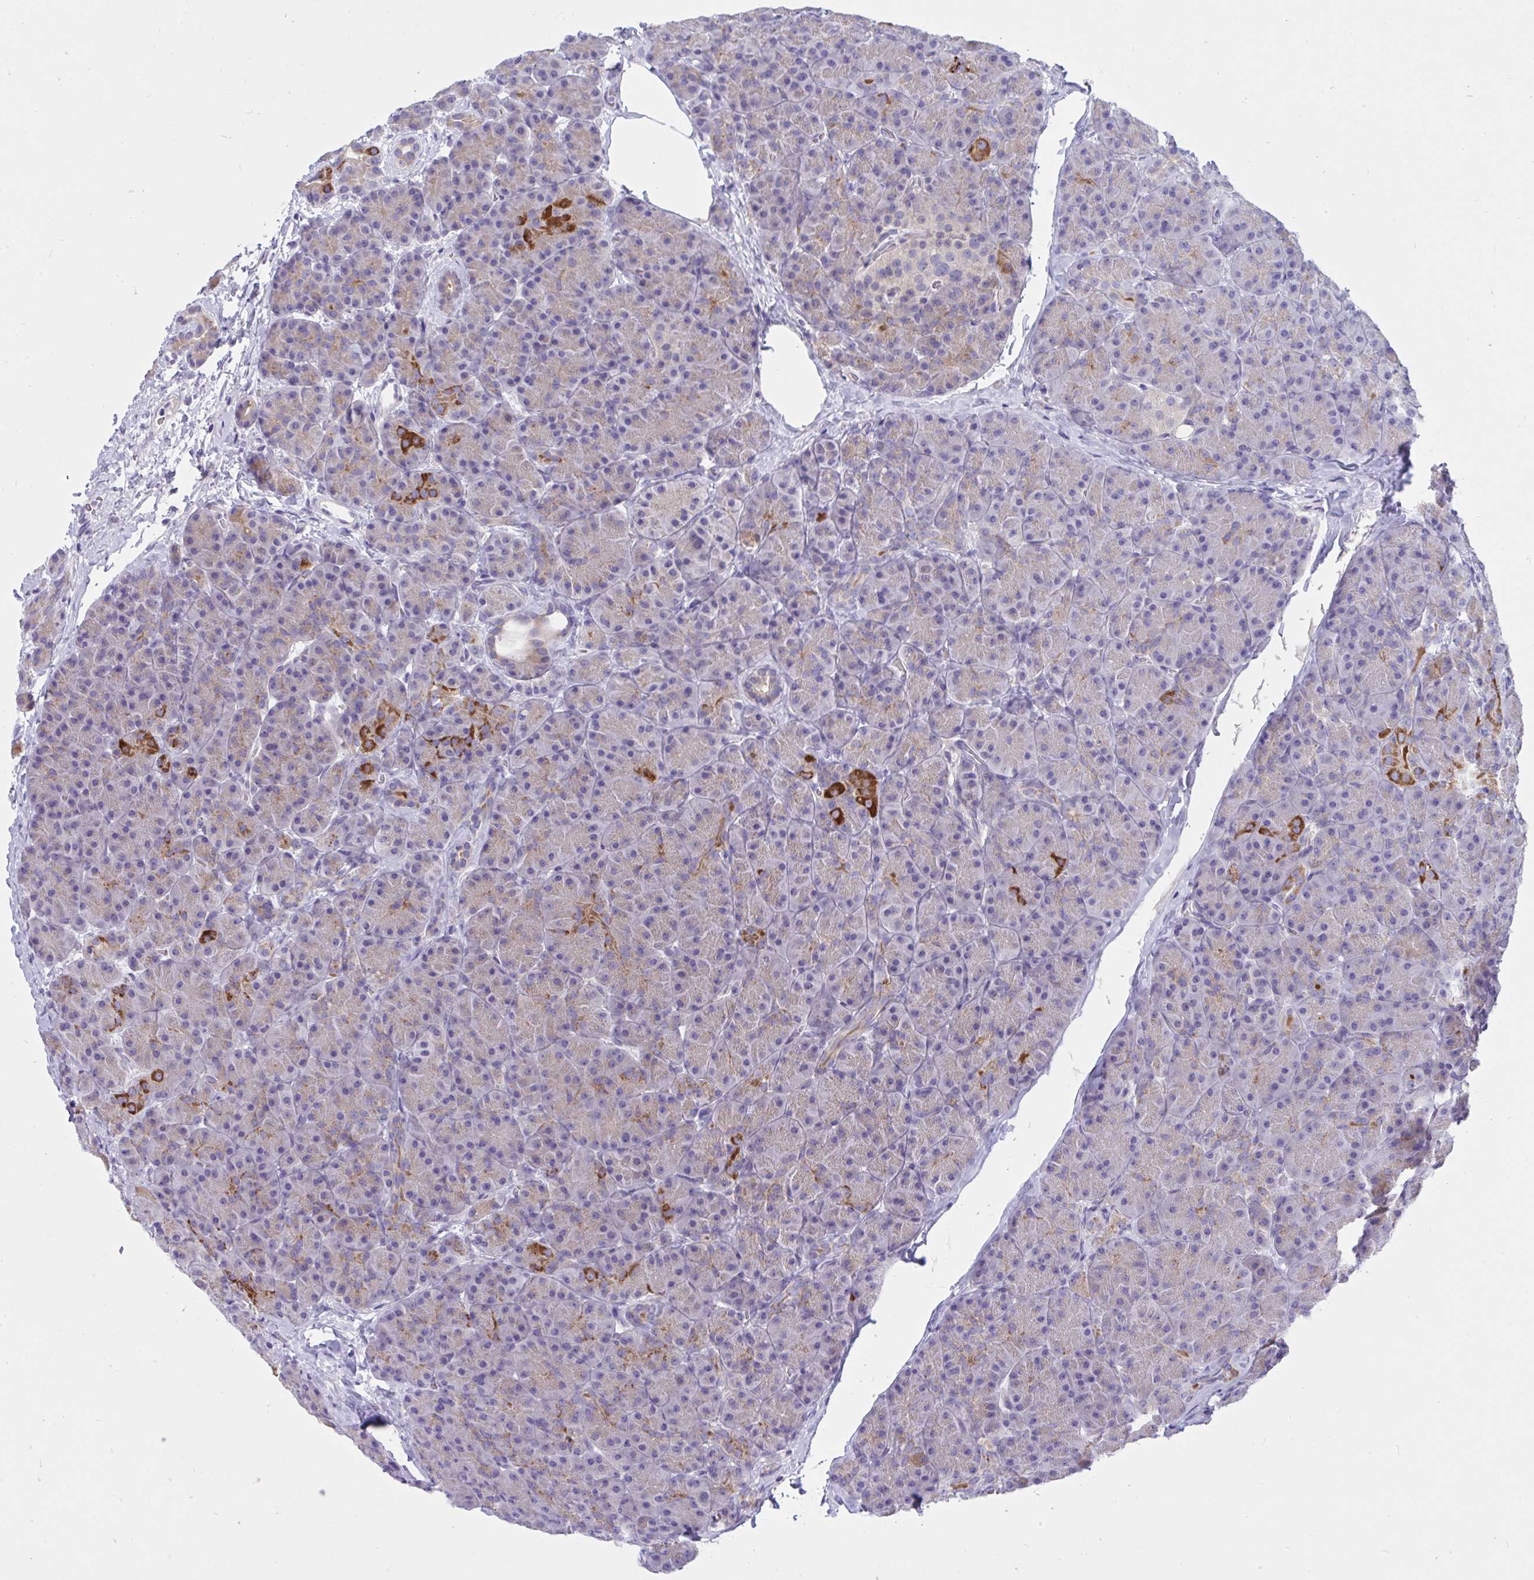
{"staining": {"intensity": "strong", "quantity": "<25%", "location": "cytoplasmic/membranous"}, "tissue": "pancreas", "cell_type": "Exocrine glandular cells", "image_type": "normal", "snomed": [{"axis": "morphology", "description": "Normal tissue, NOS"}, {"axis": "topography", "description": "Pancreas"}], "caption": "Immunohistochemical staining of unremarkable human pancreas shows <25% levels of strong cytoplasmic/membranous protein expression in about <25% of exocrine glandular cells.", "gene": "DTX3", "patient": {"sex": "male", "age": 57}}